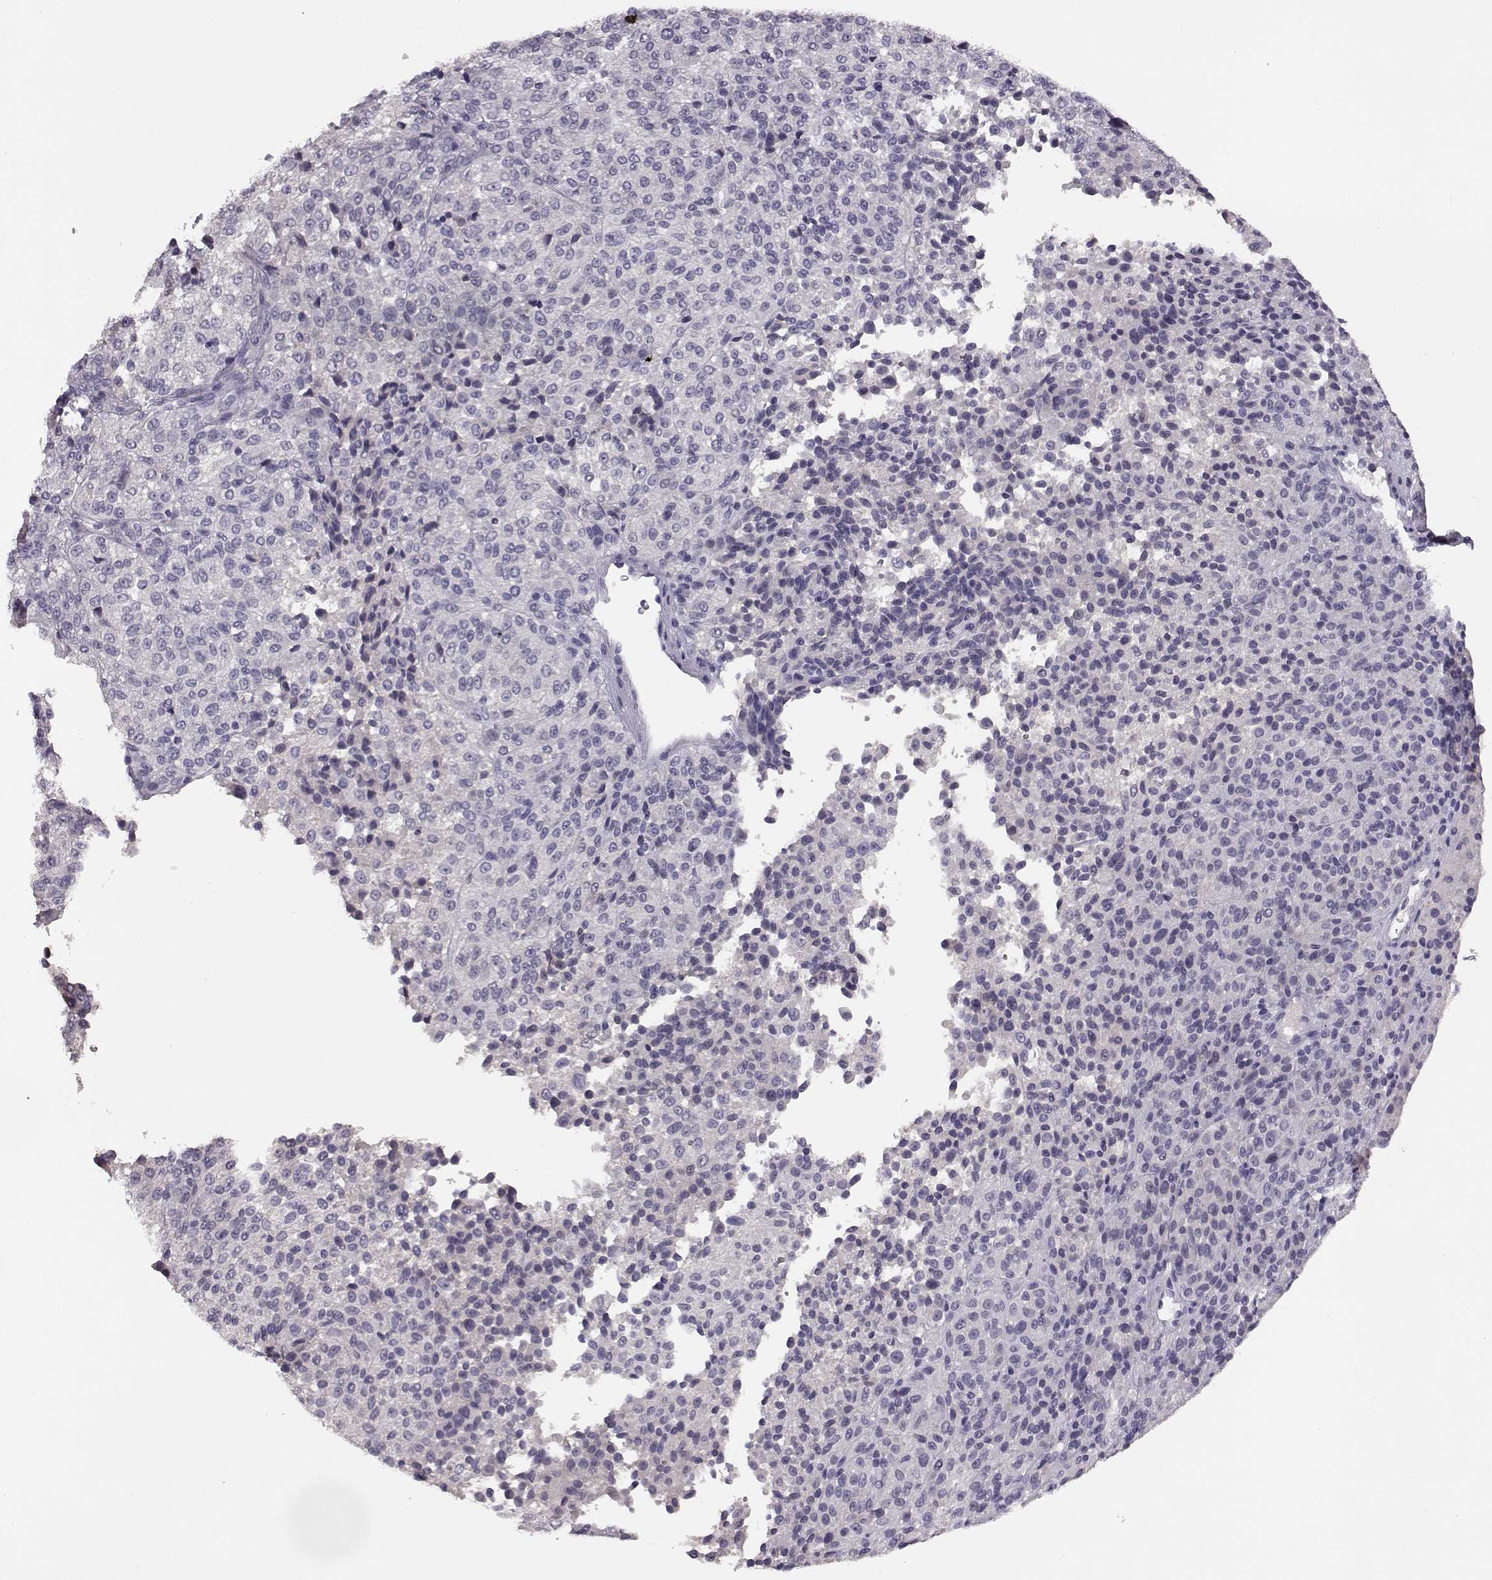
{"staining": {"intensity": "negative", "quantity": "none", "location": "none"}, "tissue": "melanoma", "cell_type": "Tumor cells", "image_type": "cancer", "snomed": [{"axis": "morphology", "description": "Malignant melanoma, Metastatic site"}, {"axis": "topography", "description": "Brain"}], "caption": "Immunohistochemistry histopathology image of malignant melanoma (metastatic site) stained for a protein (brown), which reveals no staining in tumor cells. The staining is performed using DAB (3,3'-diaminobenzidine) brown chromogen with nuclei counter-stained in using hematoxylin.", "gene": "SPAG17", "patient": {"sex": "female", "age": 56}}